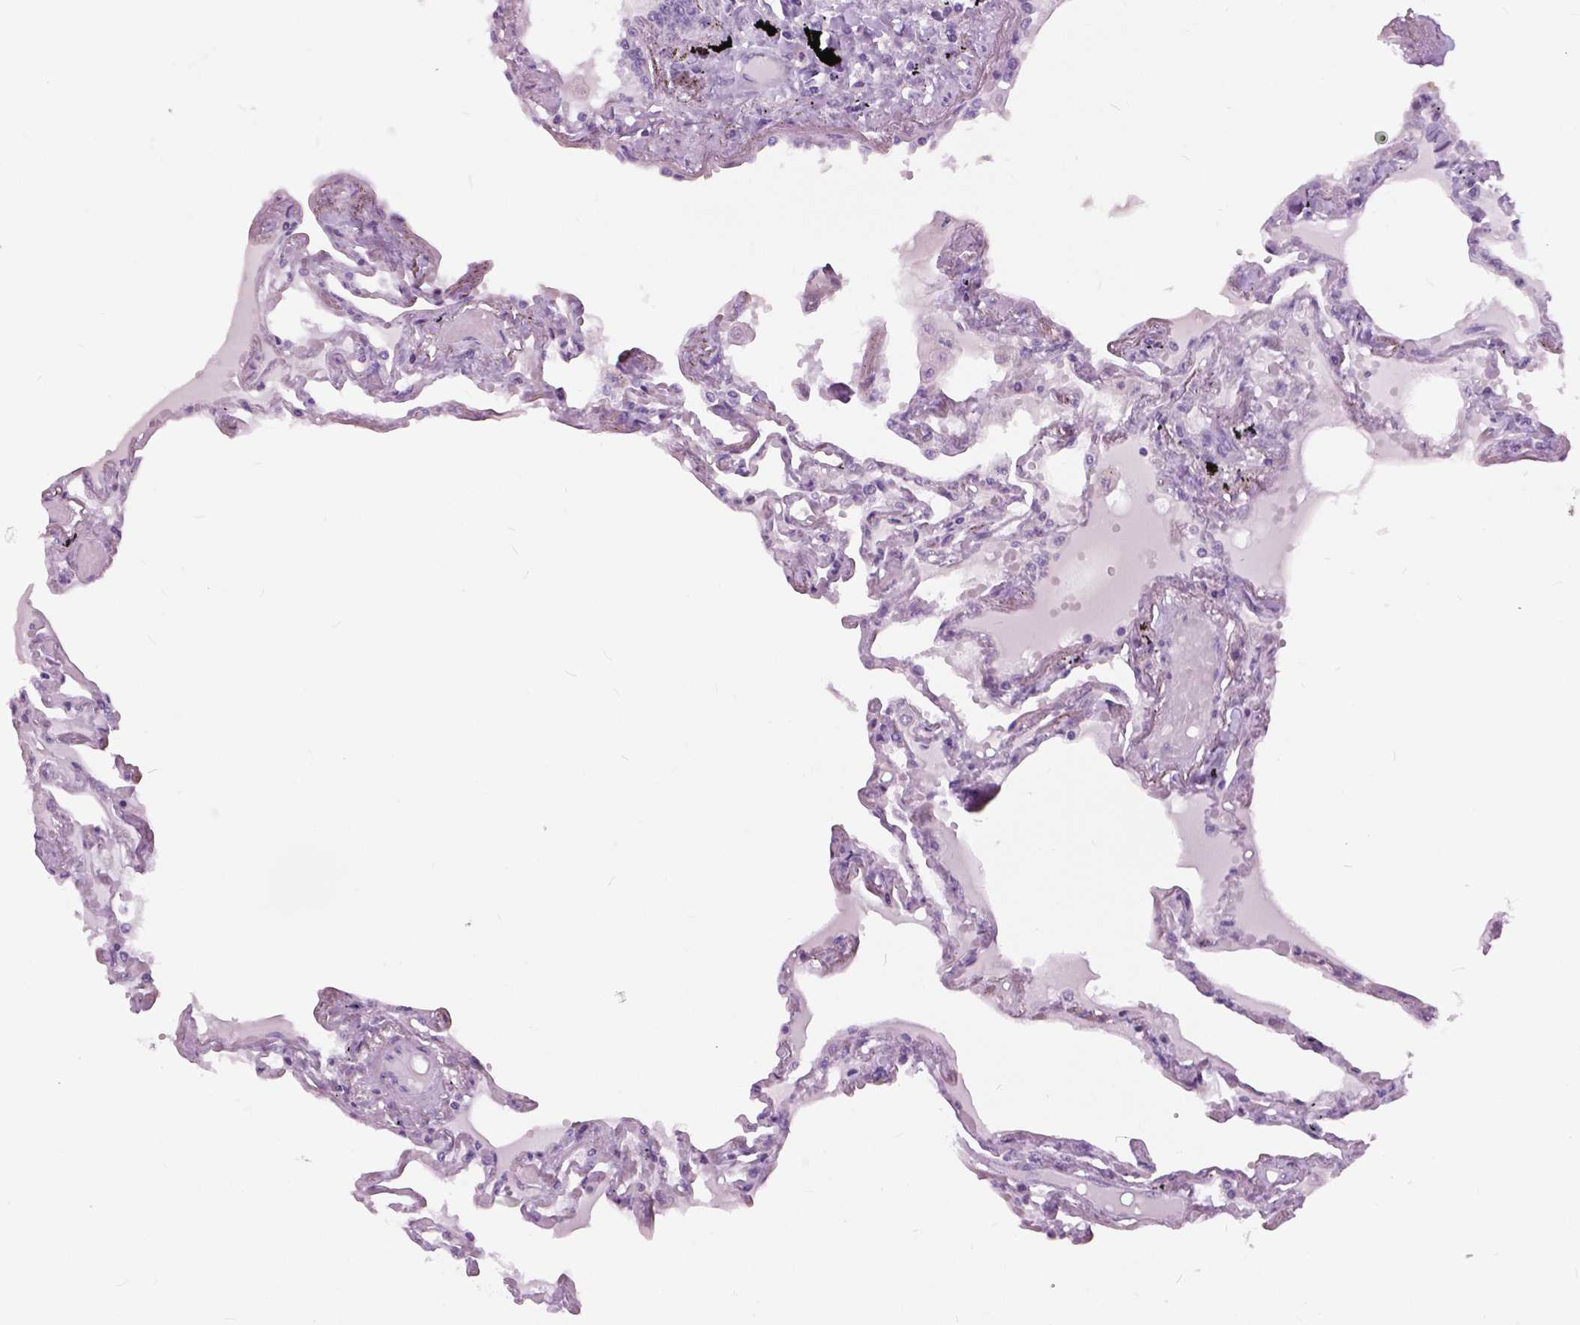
{"staining": {"intensity": "negative", "quantity": "none", "location": "none"}, "tissue": "lung", "cell_type": "Alveolar cells", "image_type": "normal", "snomed": [{"axis": "morphology", "description": "Normal tissue, NOS"}, {"axis": "morphology", "description": "Adenocarcinoma, NOS"}, {"axis": "topography", "description": "Cartilage tissue"}, {"axis": "topography", "description": "Lung"}], "caption": "Alveolar cells show no significant staining in unremarkable lung. (DAB (3,3'-diaminobenzidine) immunohistochemistry with hematoxylin counter stain).", "gene": "TP53TG5", "patient": {"sex": "female", "age": 67}}